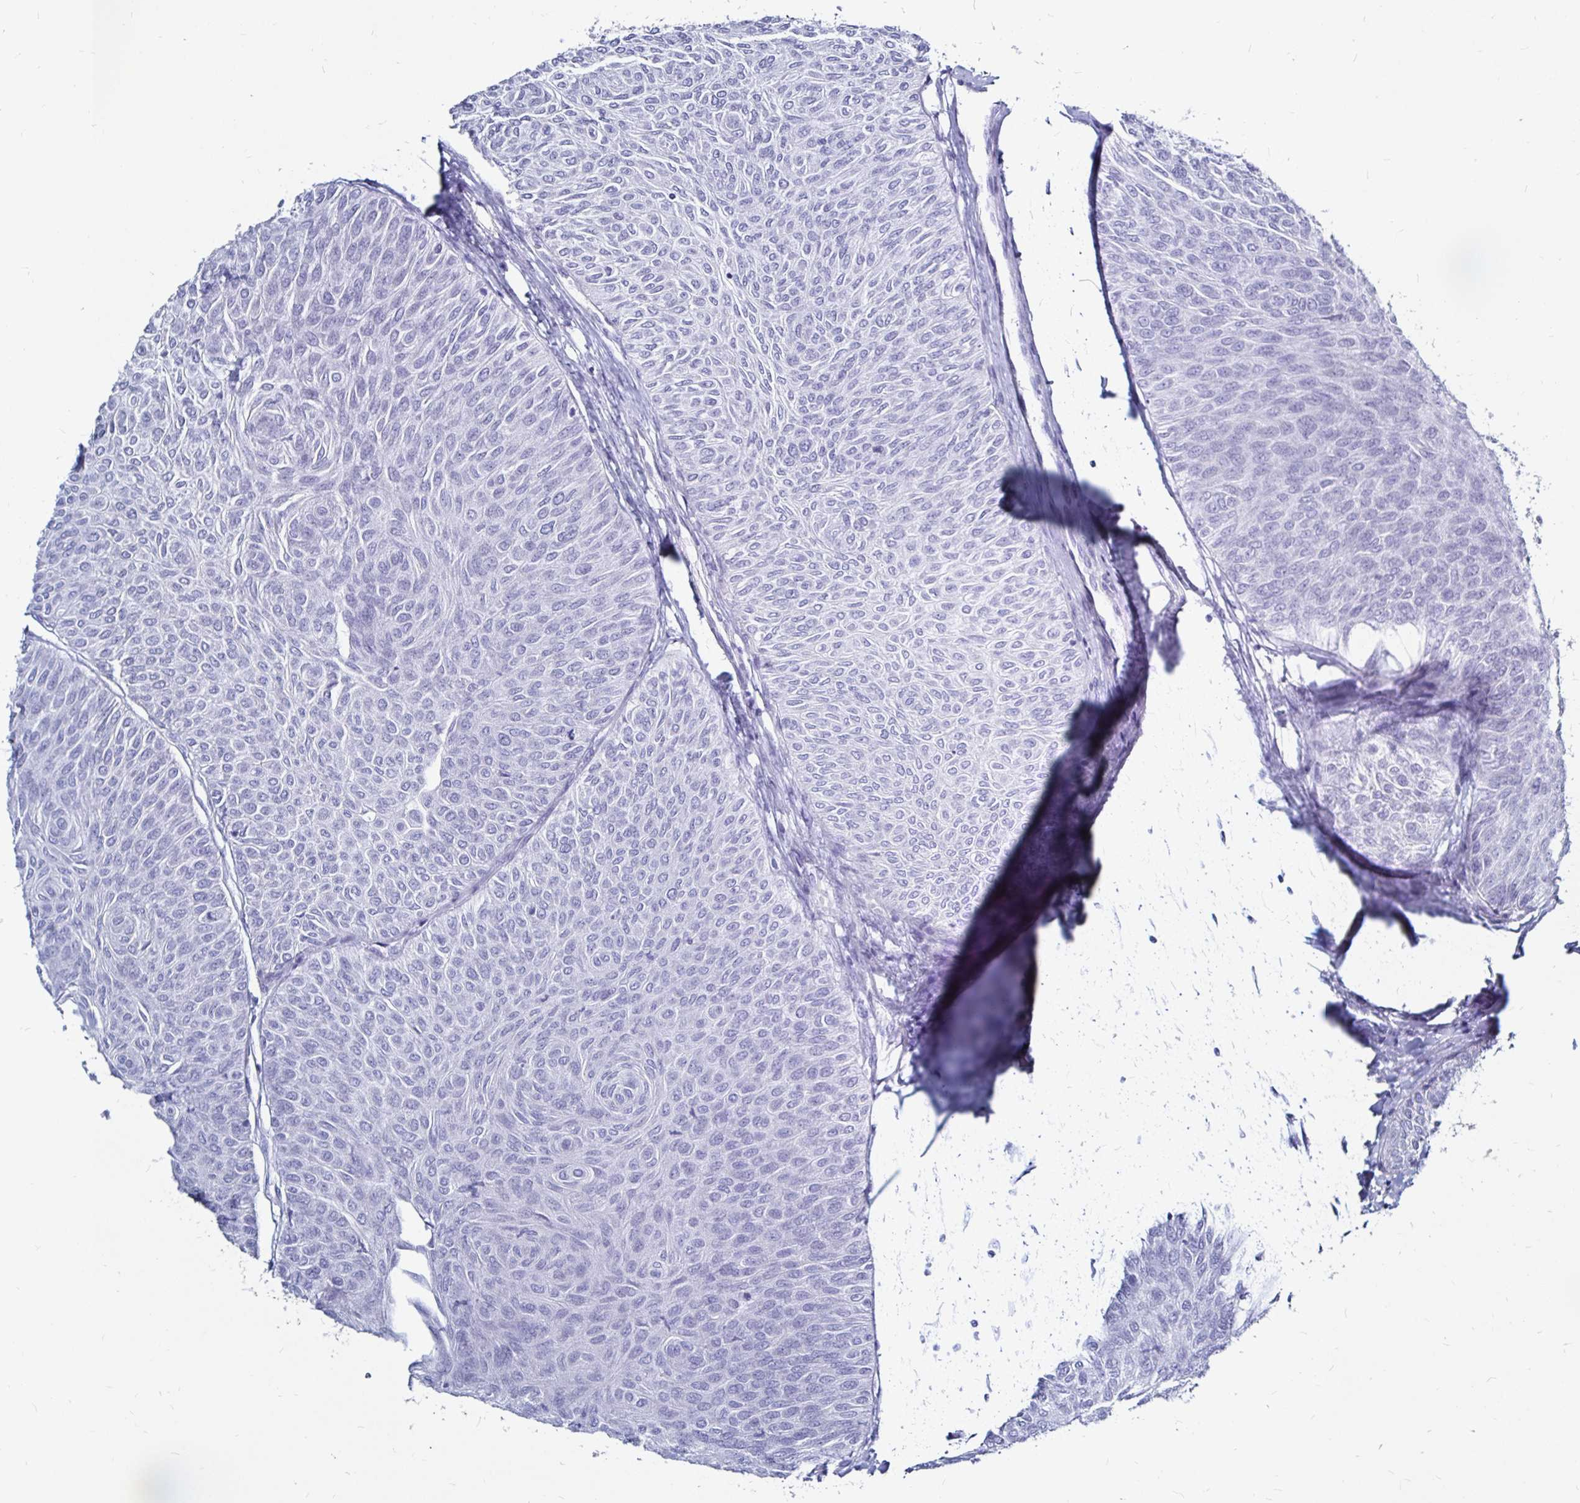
{"staining": {"intensity": "negative", "quantity": "none", "location": "none"}, "tissue": "urothelial cancer", "cell_type": "Tumor cells", "image_type": "cancer", "snomed": [{"axis": "morphology", "description": "Urothelial carcinoma, Low grade"}, {"axis": "topography", "description": "Urinary bladder"}], "caption": "DAB immunohistochemical staining of urothelial cancer displays no significant expression in tumor cells.", "gene": "LUZP4", "patient": {"sex": "male", "age": 78}}